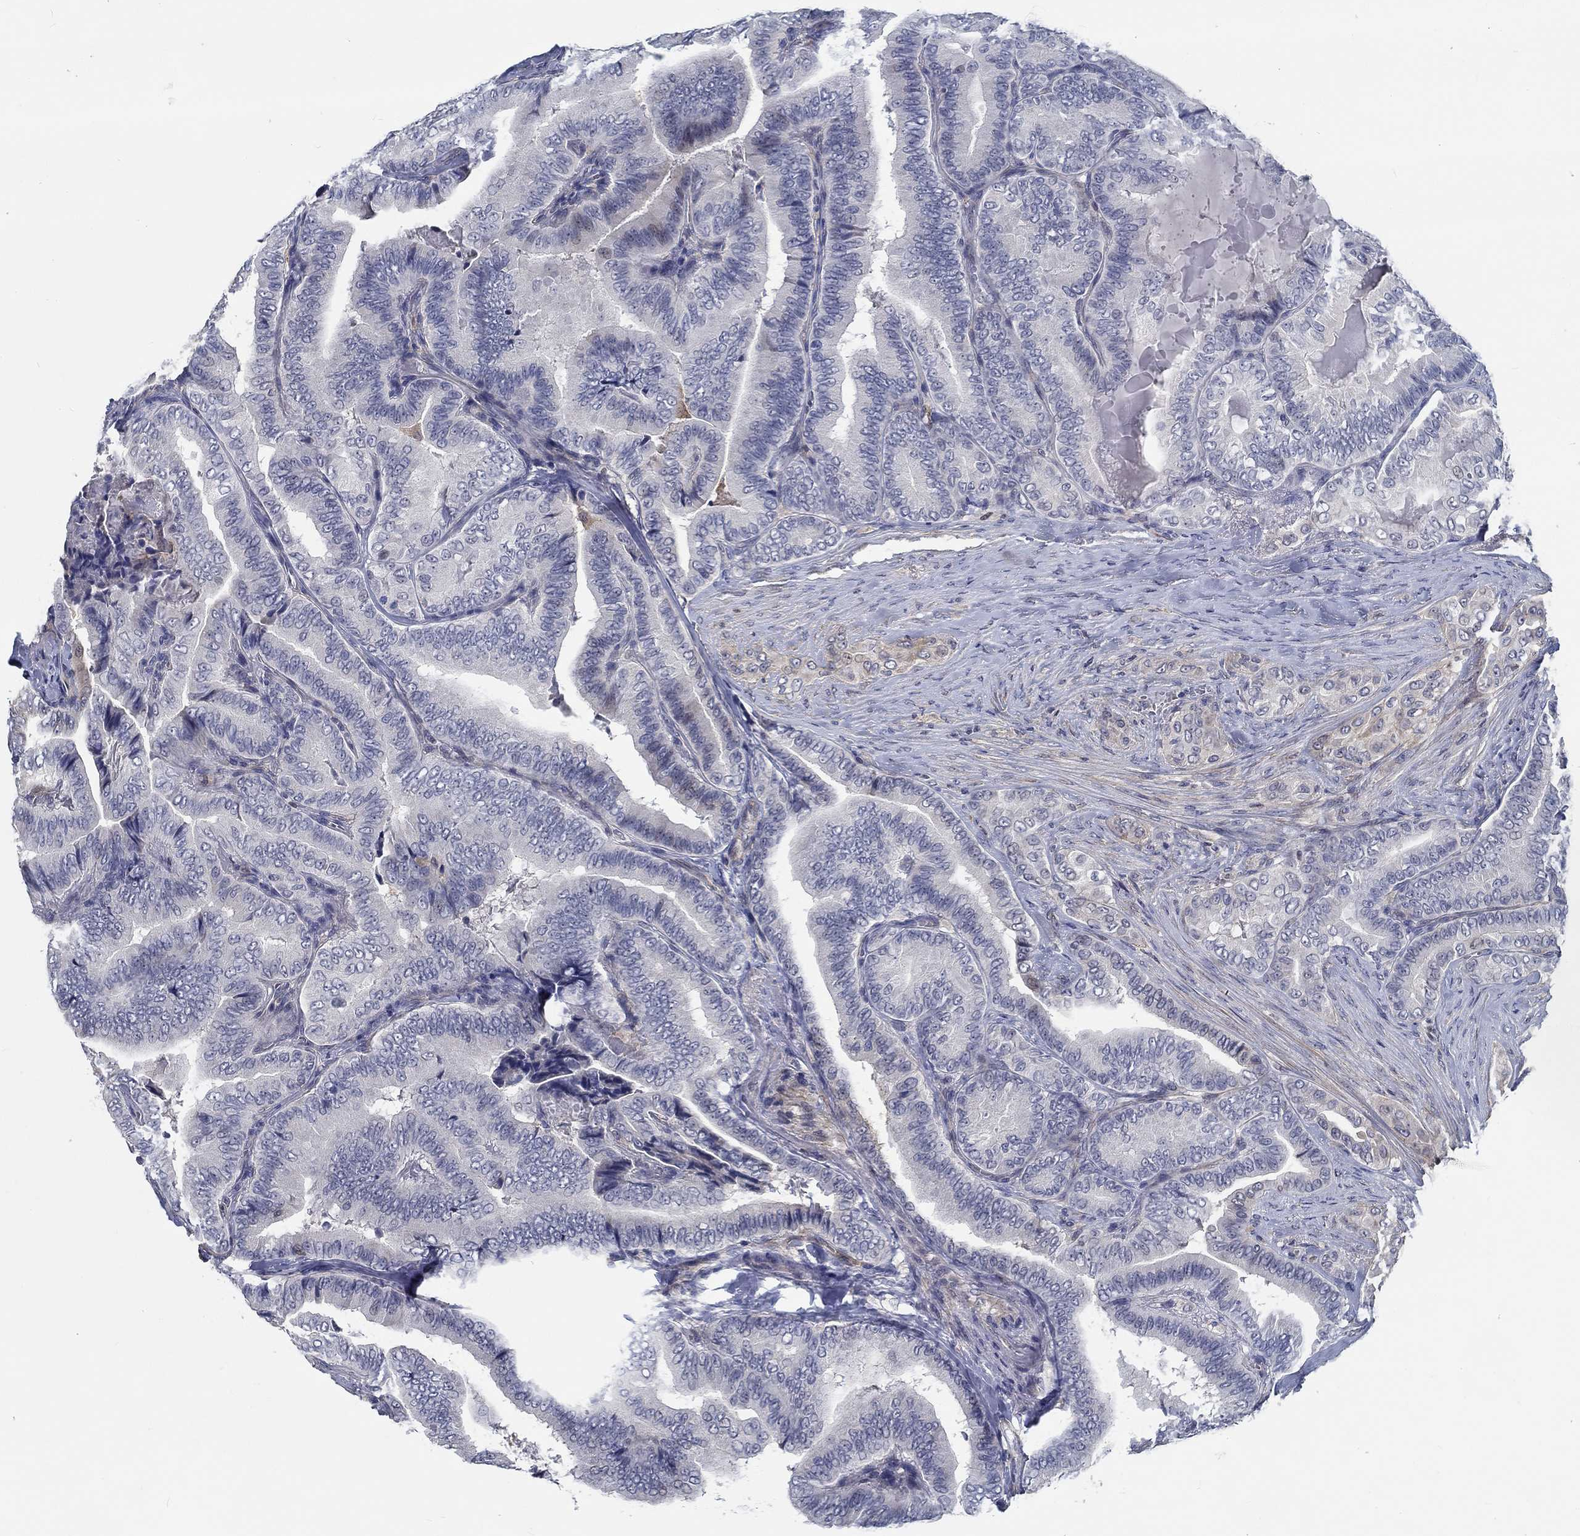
{"staining": {"intensity": "negative", "quantity": "none", "location": "none"}, "tissue": "thyroid cancer", "cell_type": "Tumor cells", "image_type": "cancer", "snomed": [{"axis": "morphology", "description": "Papillary adenocarcinoma, NOS"}, {"axis": "topography", "description": "Thyroid gland"}], "caption": "The IHC histopathology image has no significant expression in tumor cells of thyroid cancer tissue. Nuclei are stained in blue.", "gene": "MYBPC1", "patient": {"sex": "male", "age": 61}}